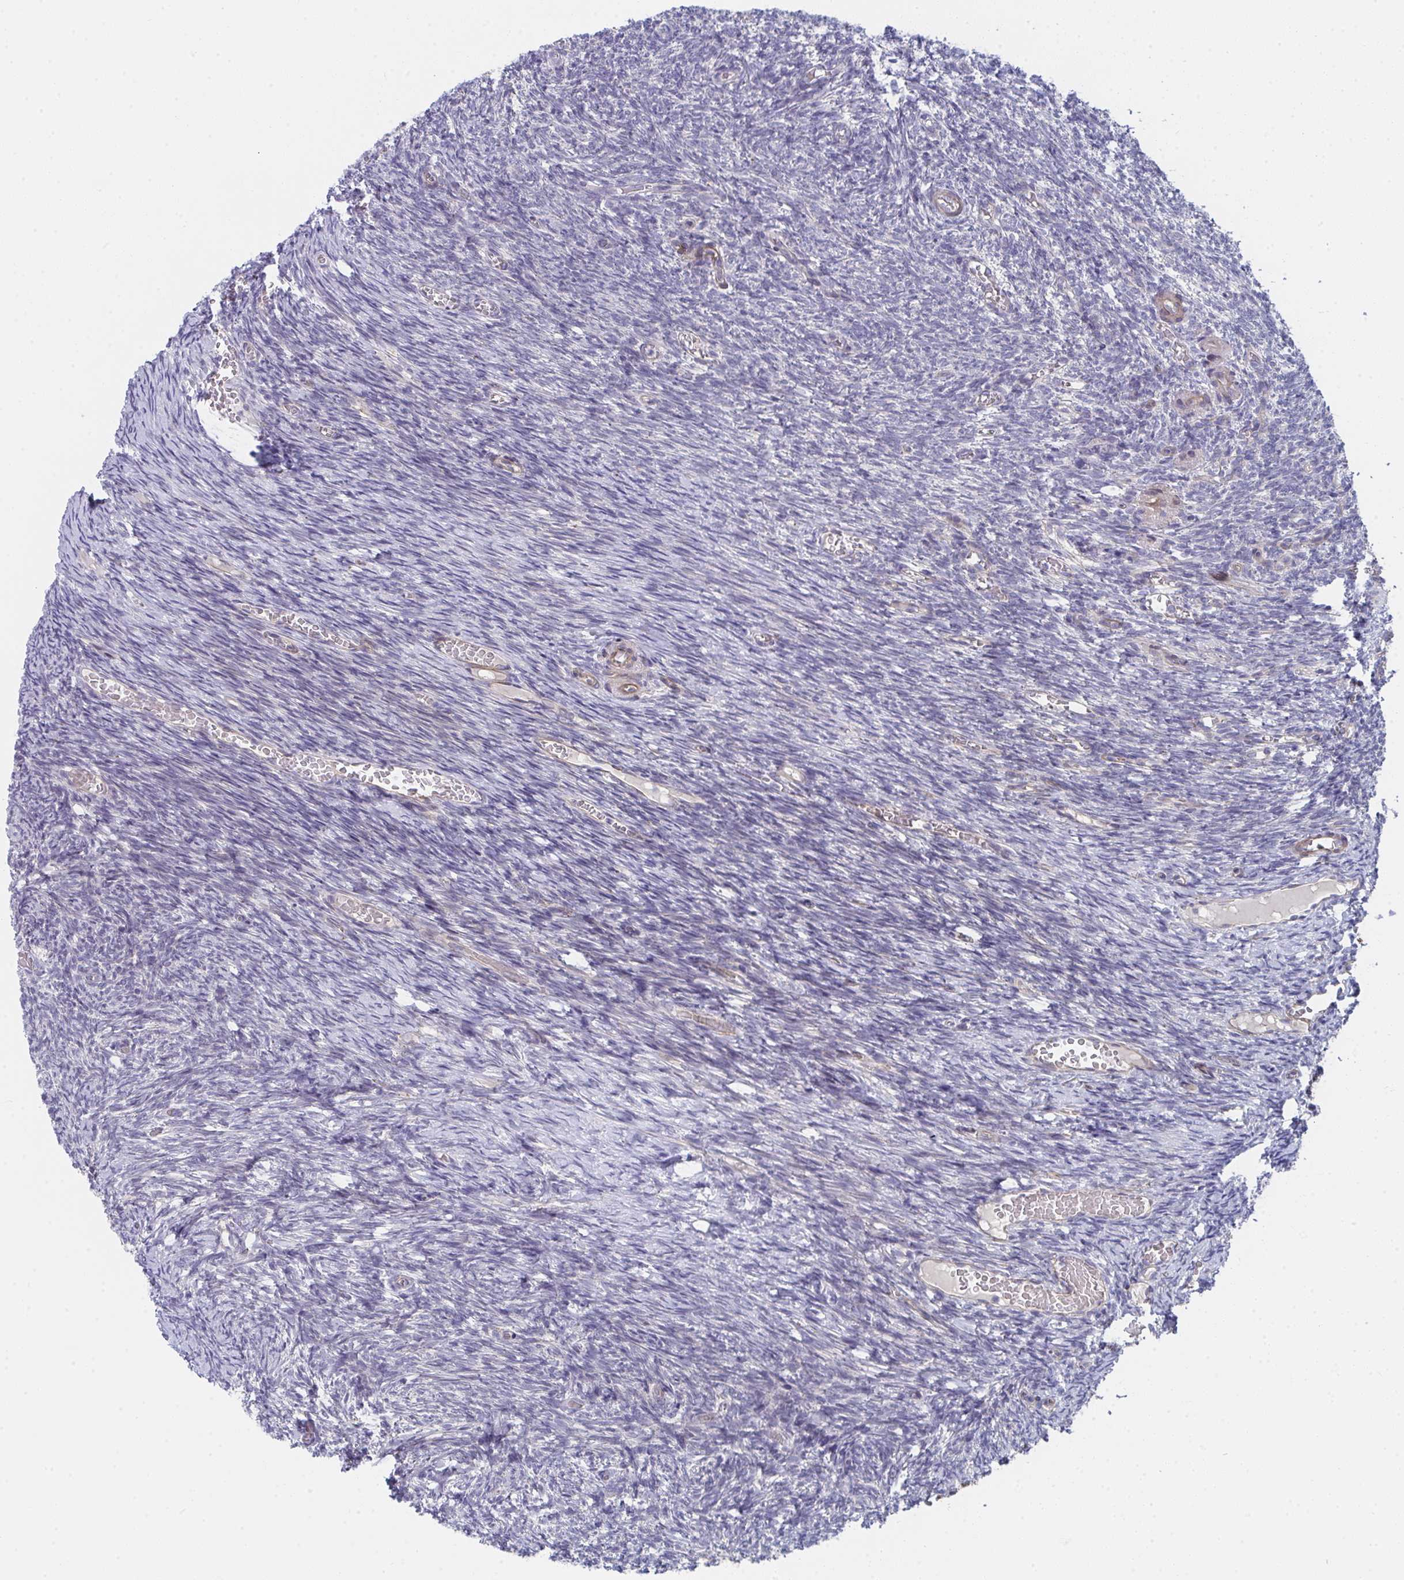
{"staining": {"intensity": "strong", "quantity": ">75%", "location": "cytoplasmic/membranous"}, "tissue": "ovary", "cell_type": "Follicle cells", "image_type": "normal", "snomed": [{"axis": "morphology", "description": "Normal tissue, NOS"}, {"axis": "topography", "description": "Ovary"}], "caption": "Follicle cells demonstrate high levels of strong cytoplasmic/membranous staining in about >75% of cells in unremarkable human ovary.", "gene": "VWDE", "patient": {"sex": "female", "age": 39}}